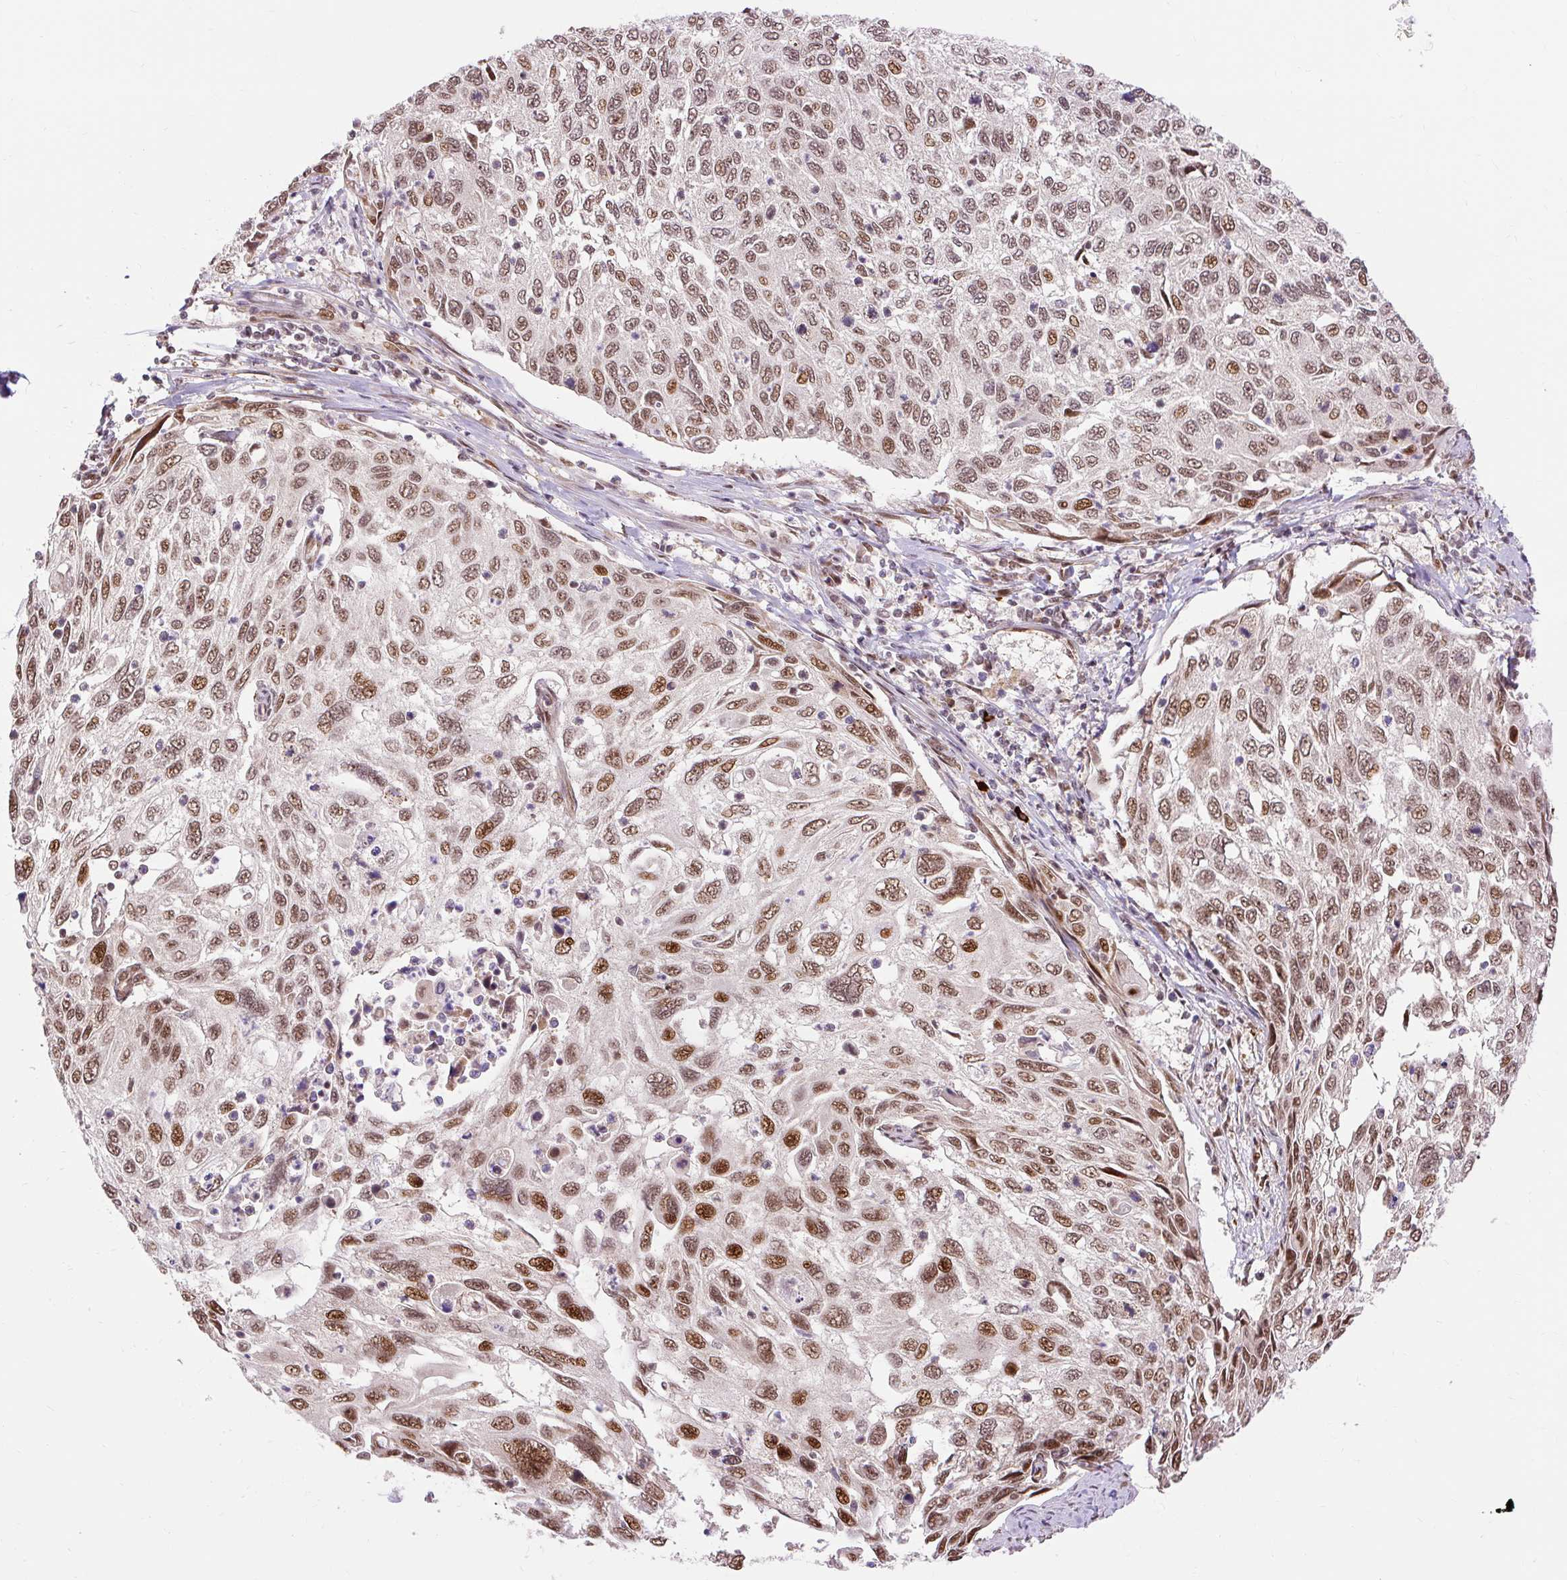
{"staining": {"intensity": "moderate", "quantity": ">75%", "location": "nuclear"}, "tissue": "cervical cancer", "cell_type": "Tumor cells", "image_type": "cancer", "snomed": [{"axis": "morphology", "description": "Squamous cell carcinoma, NOS"}, {"axis": "topography", "description": "Cervix"}], "caption": "The immunohistochemical stain highlights moderate nuclear staining in tumor cells of squamous cell carcinoma (cervical) tissue. (DAB = brown stain, brightfield microscopy at high magnification).", "gene": "MECOM", "patient": {"sex": "female", "age": 70}}